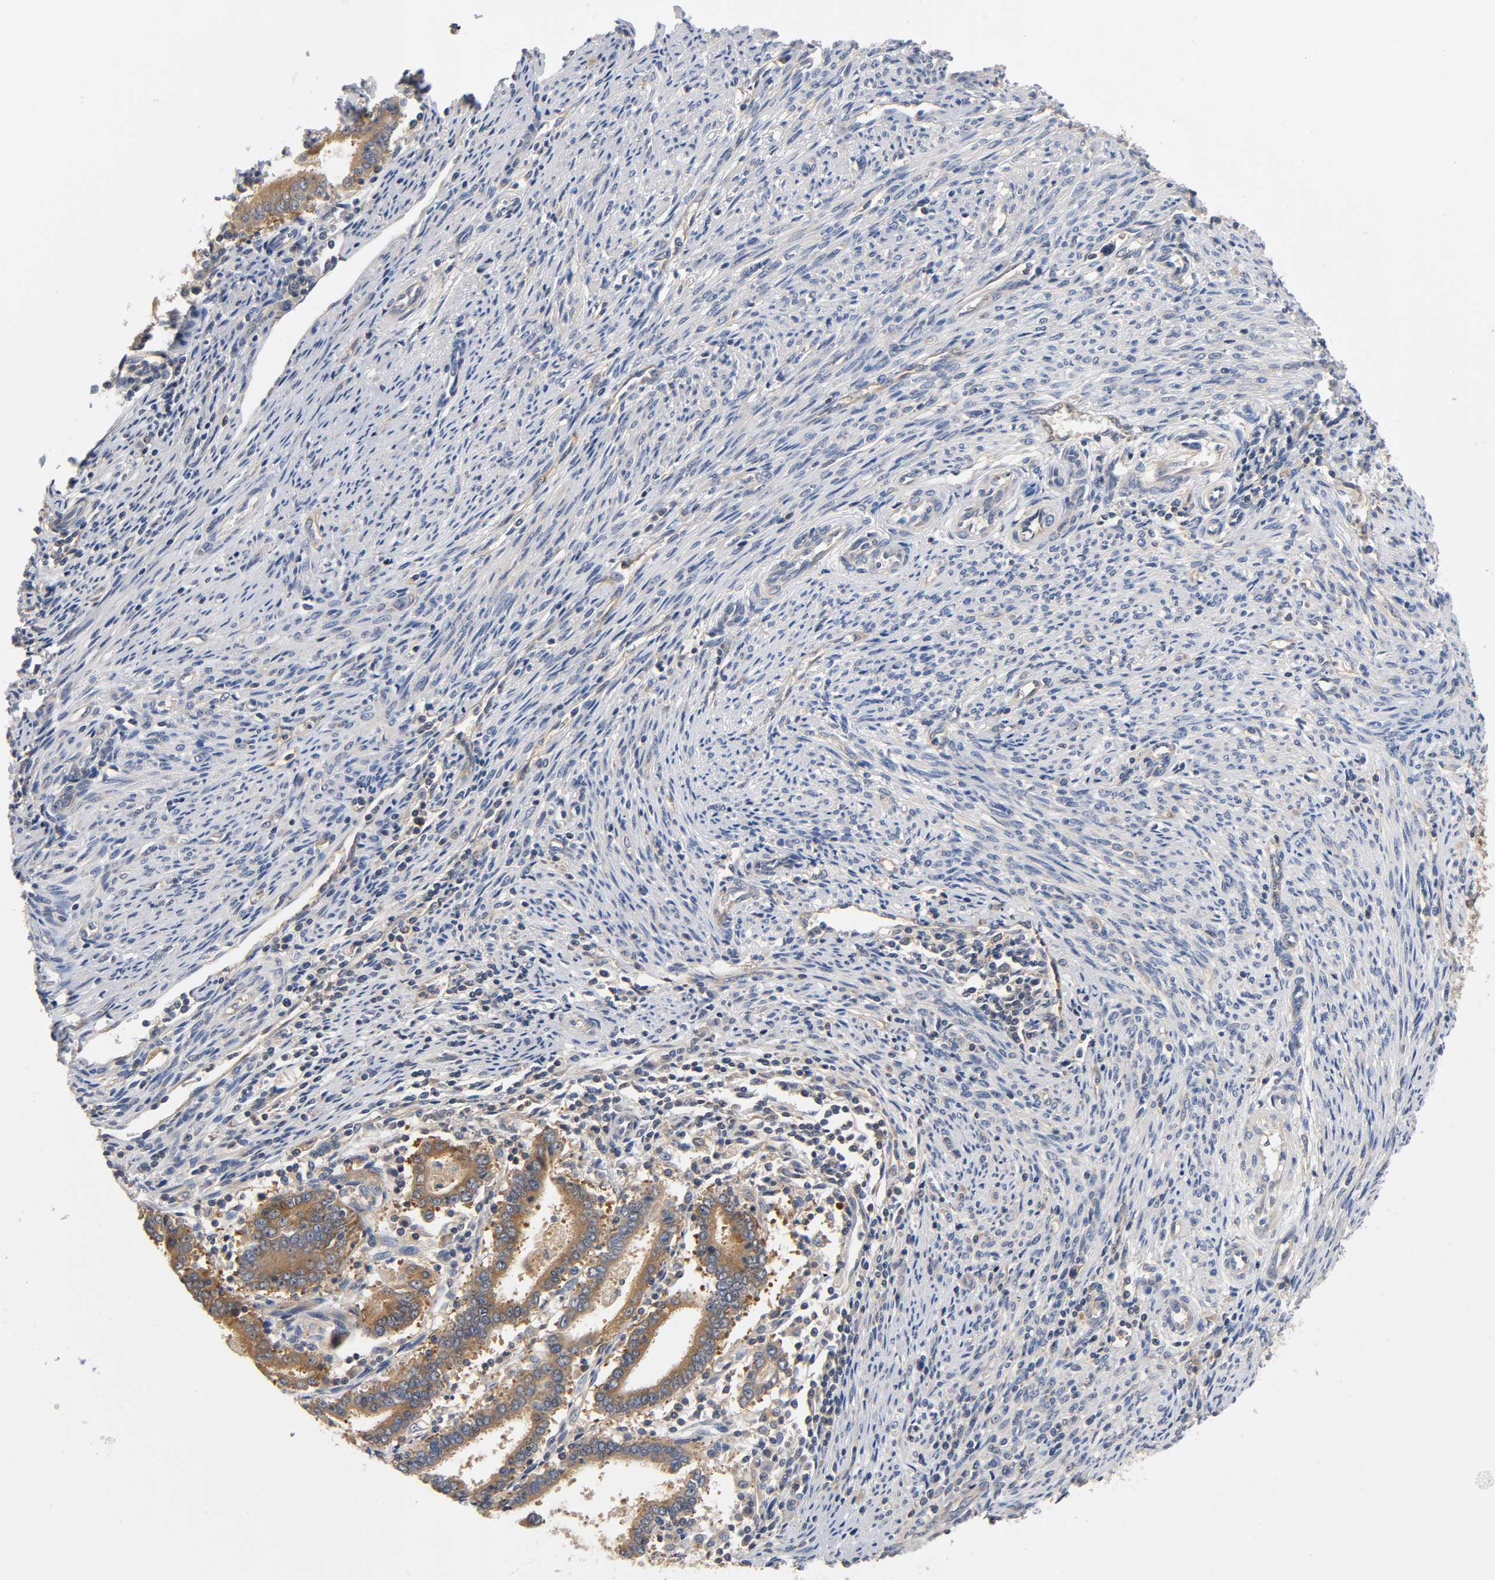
{"staining": {"intensity": "strong", "quantity": ">75%", "location": "cytoplasmic/membranous"}, "tissue": "endometrial cancer", "cell_type": "Tumor cells", "image_type": "cancer", "snomed": [{"axis": "morphology", "description": "Adenocarcinoma, NOS"}, {"axis": "topography", "description": "Uterus"}], "caption": "Endometrial cancer stained for a protein (brown) displays strong cytoplasmic/membranous positive staining in about >75% of tumor cells.", "gene": "PRKAB1", "patient": {"sex": "female", "age": 83}}